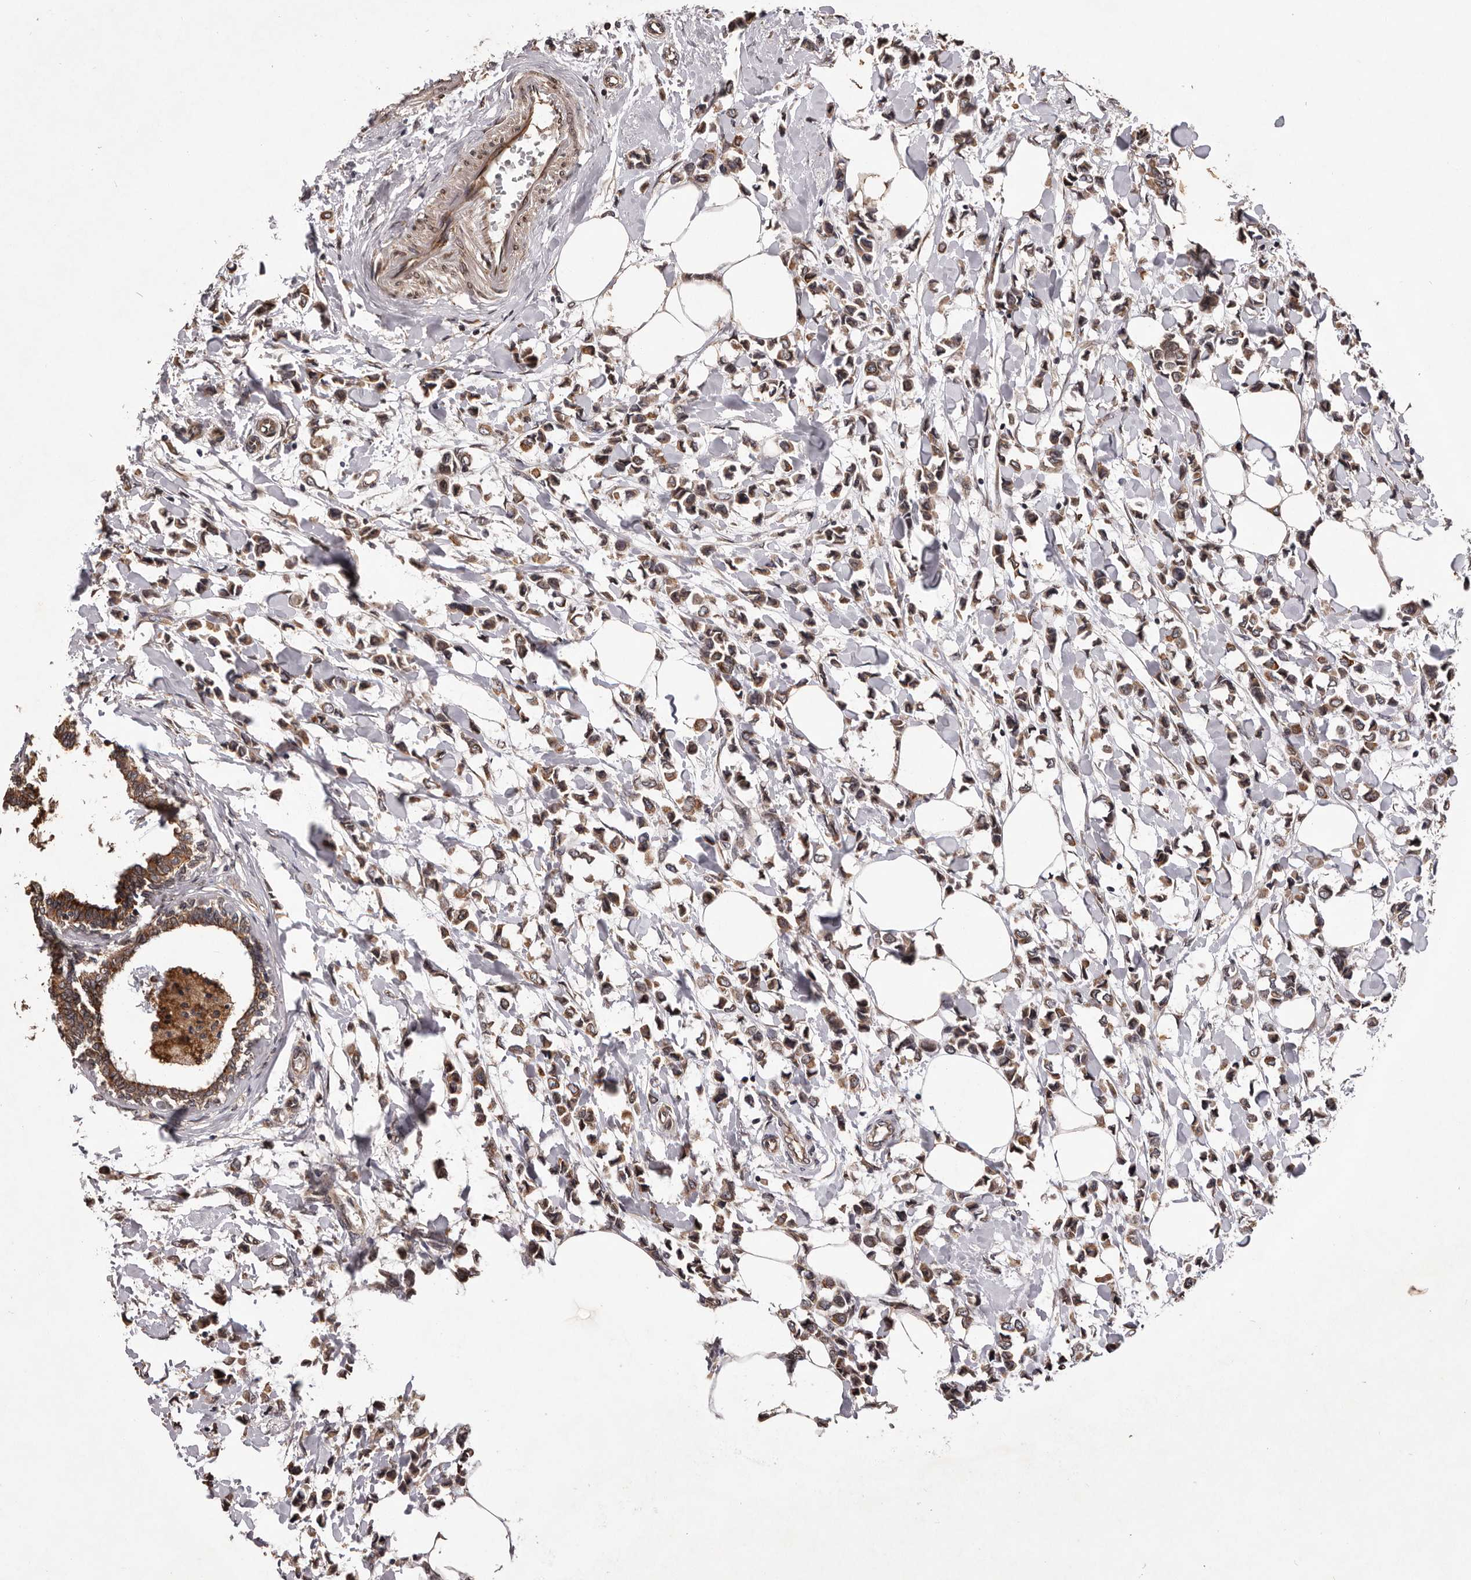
{"staining": {"intensity": "moderate", "quantity": ">75%", "location": "cytoplasmic/membranous"}, "tissue": "breast cancer", "cell_type": "Tumor cells", "image_type": "cancer", "snomed": [{"axis": "morphology", "description": "Lobular carcinoma"}, {"axis": "topography", "description": "Breast"}], "caption": "Immunohistochemistry photomicrograph of breast lobular carcinoma stained for a protein (brown), which displays medium levels of moderate cytoplasmic/membranous expression in about >75% of tumor cells.", "gene": "GADD45B", "patient": {"sex": "female", "age": 51}}